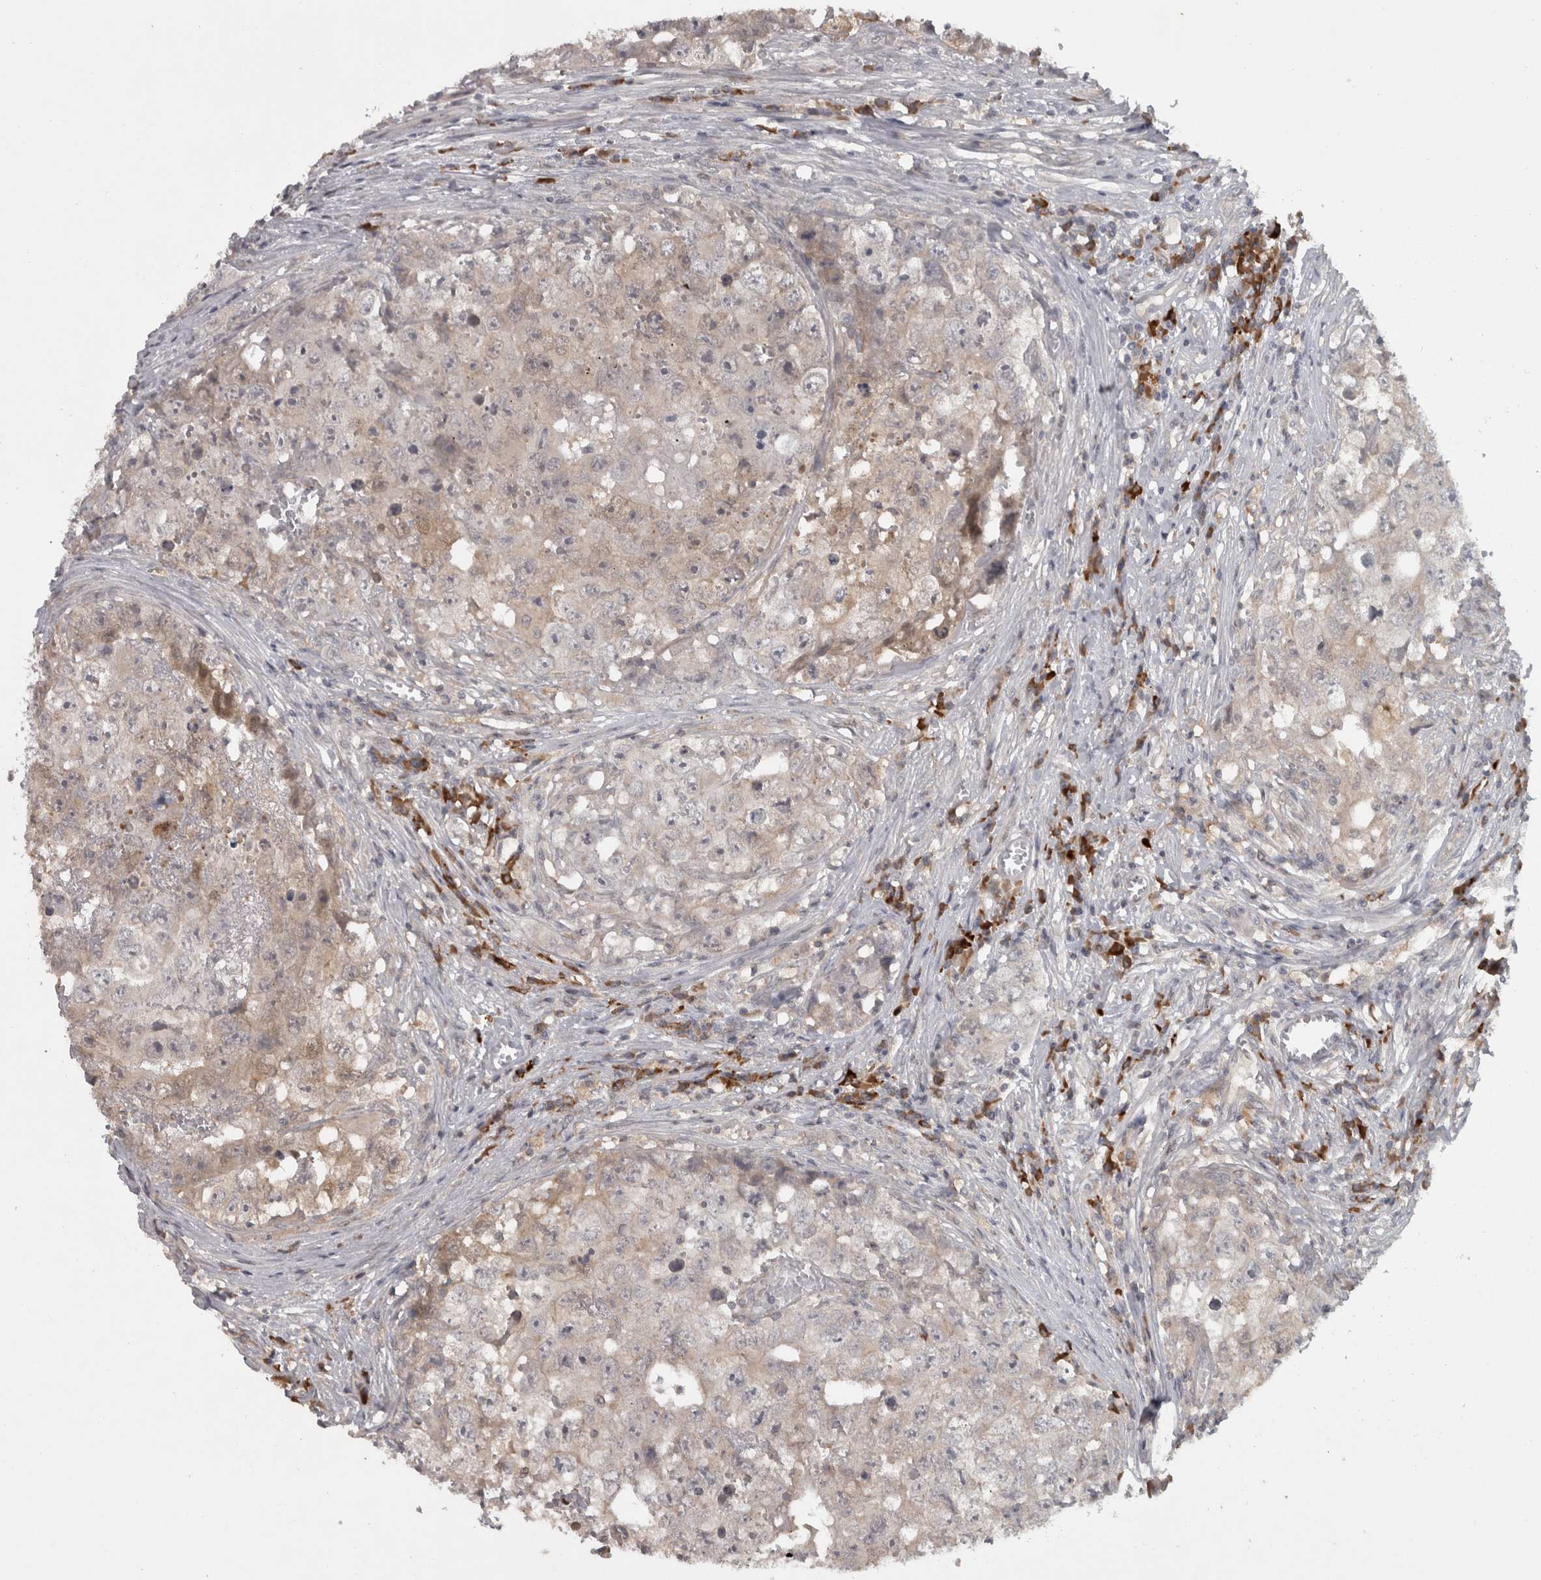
{"staining": {"intensity": "weak", "quantity": "25%-75%", "location": "cytoplasmic/membranous"}, "tissue": "testis cancer", "cell_type": "Tumor cells", "image_type": "cancer", "snomed": [{"axis": "morphology", "description": "Seminoma, NOS"}, {"axis": "morphology", "description": "Carcinoma, Embryonal, NOS"}, {"axis": "topography", "description": "Testis"}], "caption": "Seminoma (testis) was stained to show a protein in brown. There is low levels of weak cytoplasmic/membranous positivity in about 25%-75% of tumor cells.", "gene": "SLCO5A1", "patient": {"sex": "male", "age": 43}}